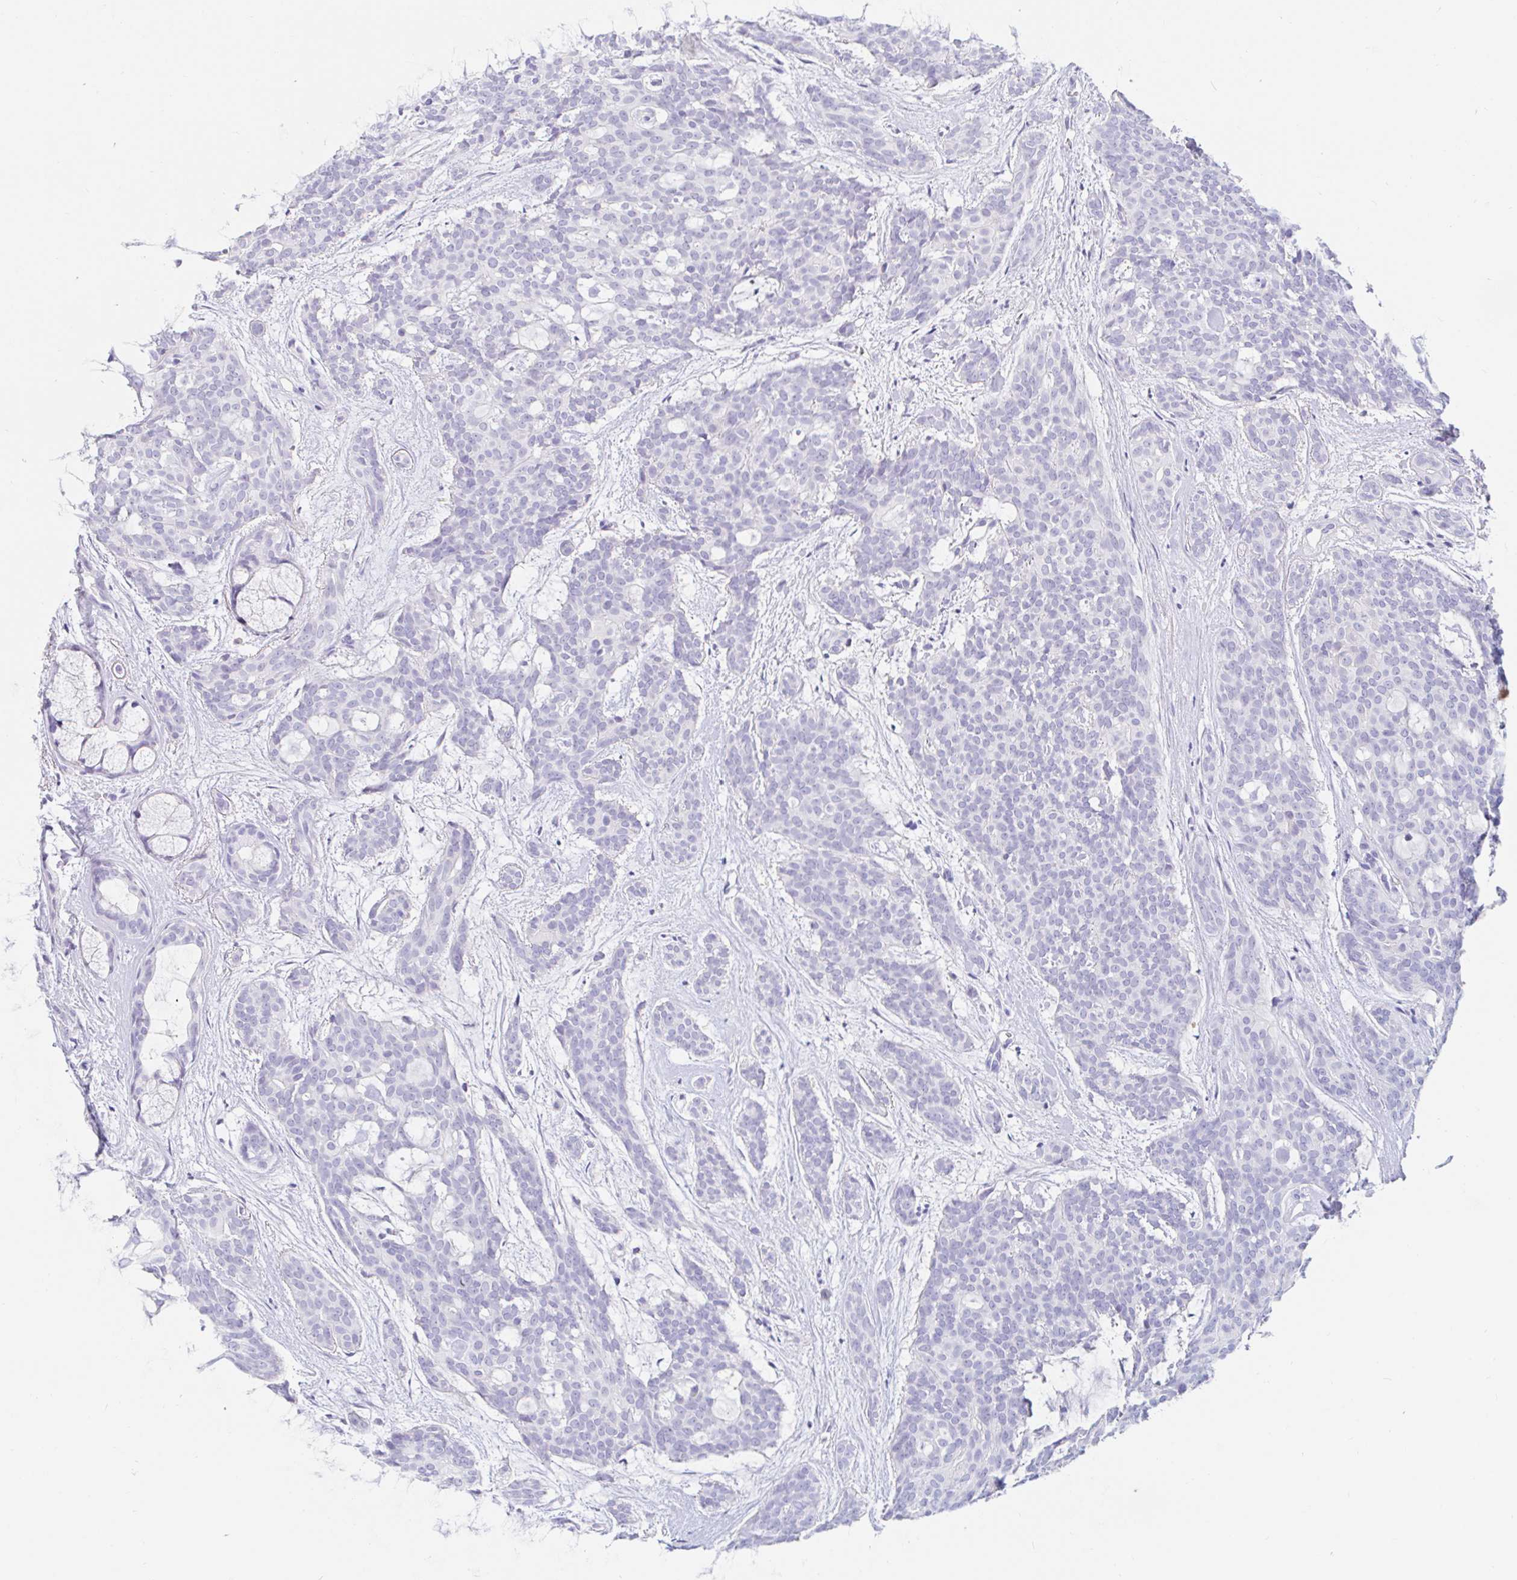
{"staining": {"intensity": "negative", "quantity": "none", "location": "none"}, "tissue": "head and neck cancer", "cell_type": "Tumor cells", "image_type": "cancer", "snomed": [{"axis": "morphology", "description": "Adenocarcinoma, NOS"}, {"axis": "topography", "description": "Head-Neck"}], "caption": "IHC micrograph of adenocarcinoma (head and neck) stained for a protein (brown), which demonstrates no positivity in tumor cells.", "gene": "TEX44", "patient": {"sex": "male", "age": 66}}